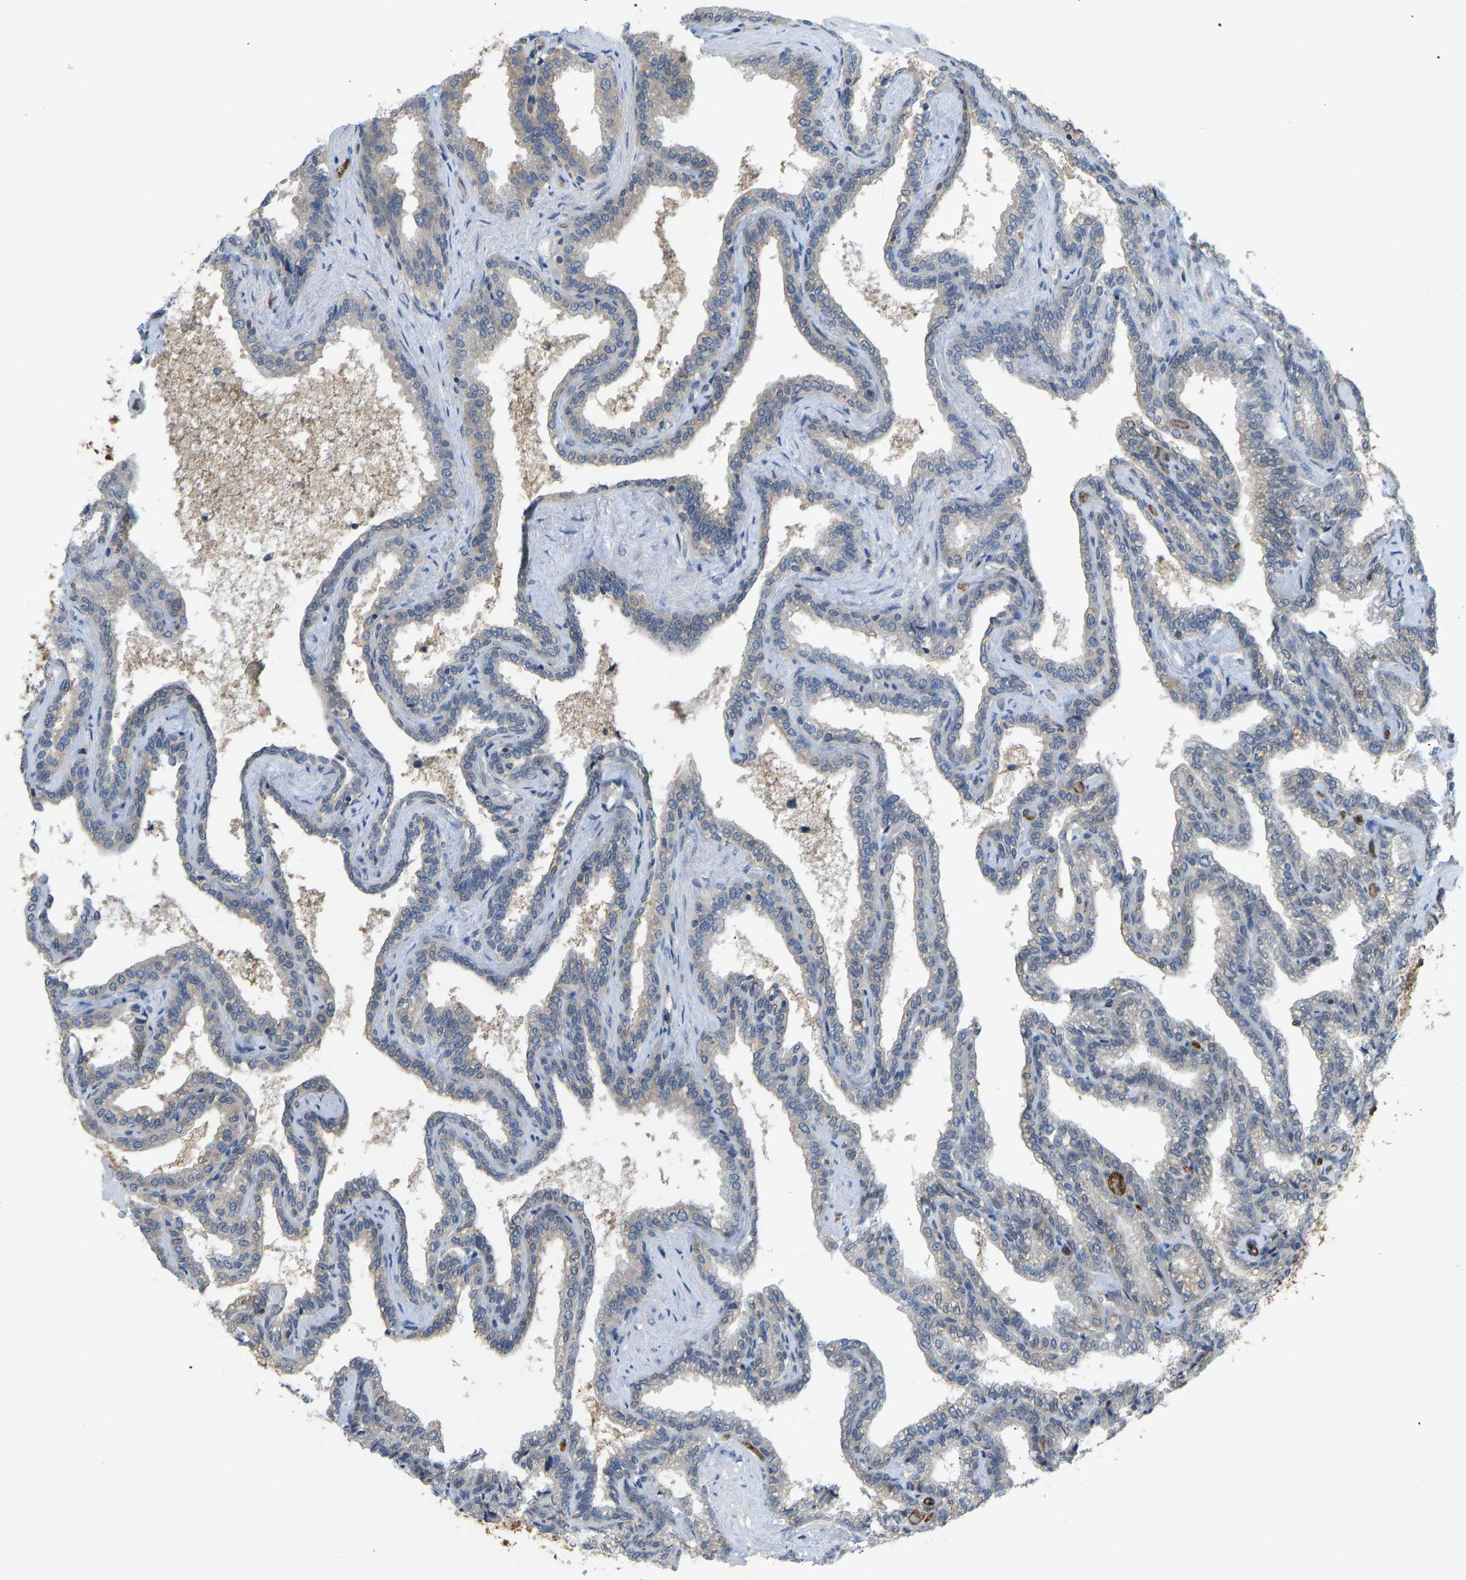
{"staining": {"intensity": "weak", "quantity": "25%-75%", "location": "cytoplasmic/membranous"}, "tissue": "seminal vesicle", "cell_type": "Glandular cells", "image_type": "normal", "snomed": [{"axis": "morphology", "description": "Normal tissue, NOS"}, {"axis": "topography", "description": "Seminal veicle"}], "caption": "Brown immunohistochemical staining in normal human seminal vesicle reveals weak cytoplasmic/membranous expression in about 25%-75% of glandular cells. Ihc stains the protein in brown and the nuclei are stained blue.", "gene": "CCT8", "patient": {"sex": "male", "age": 46}}